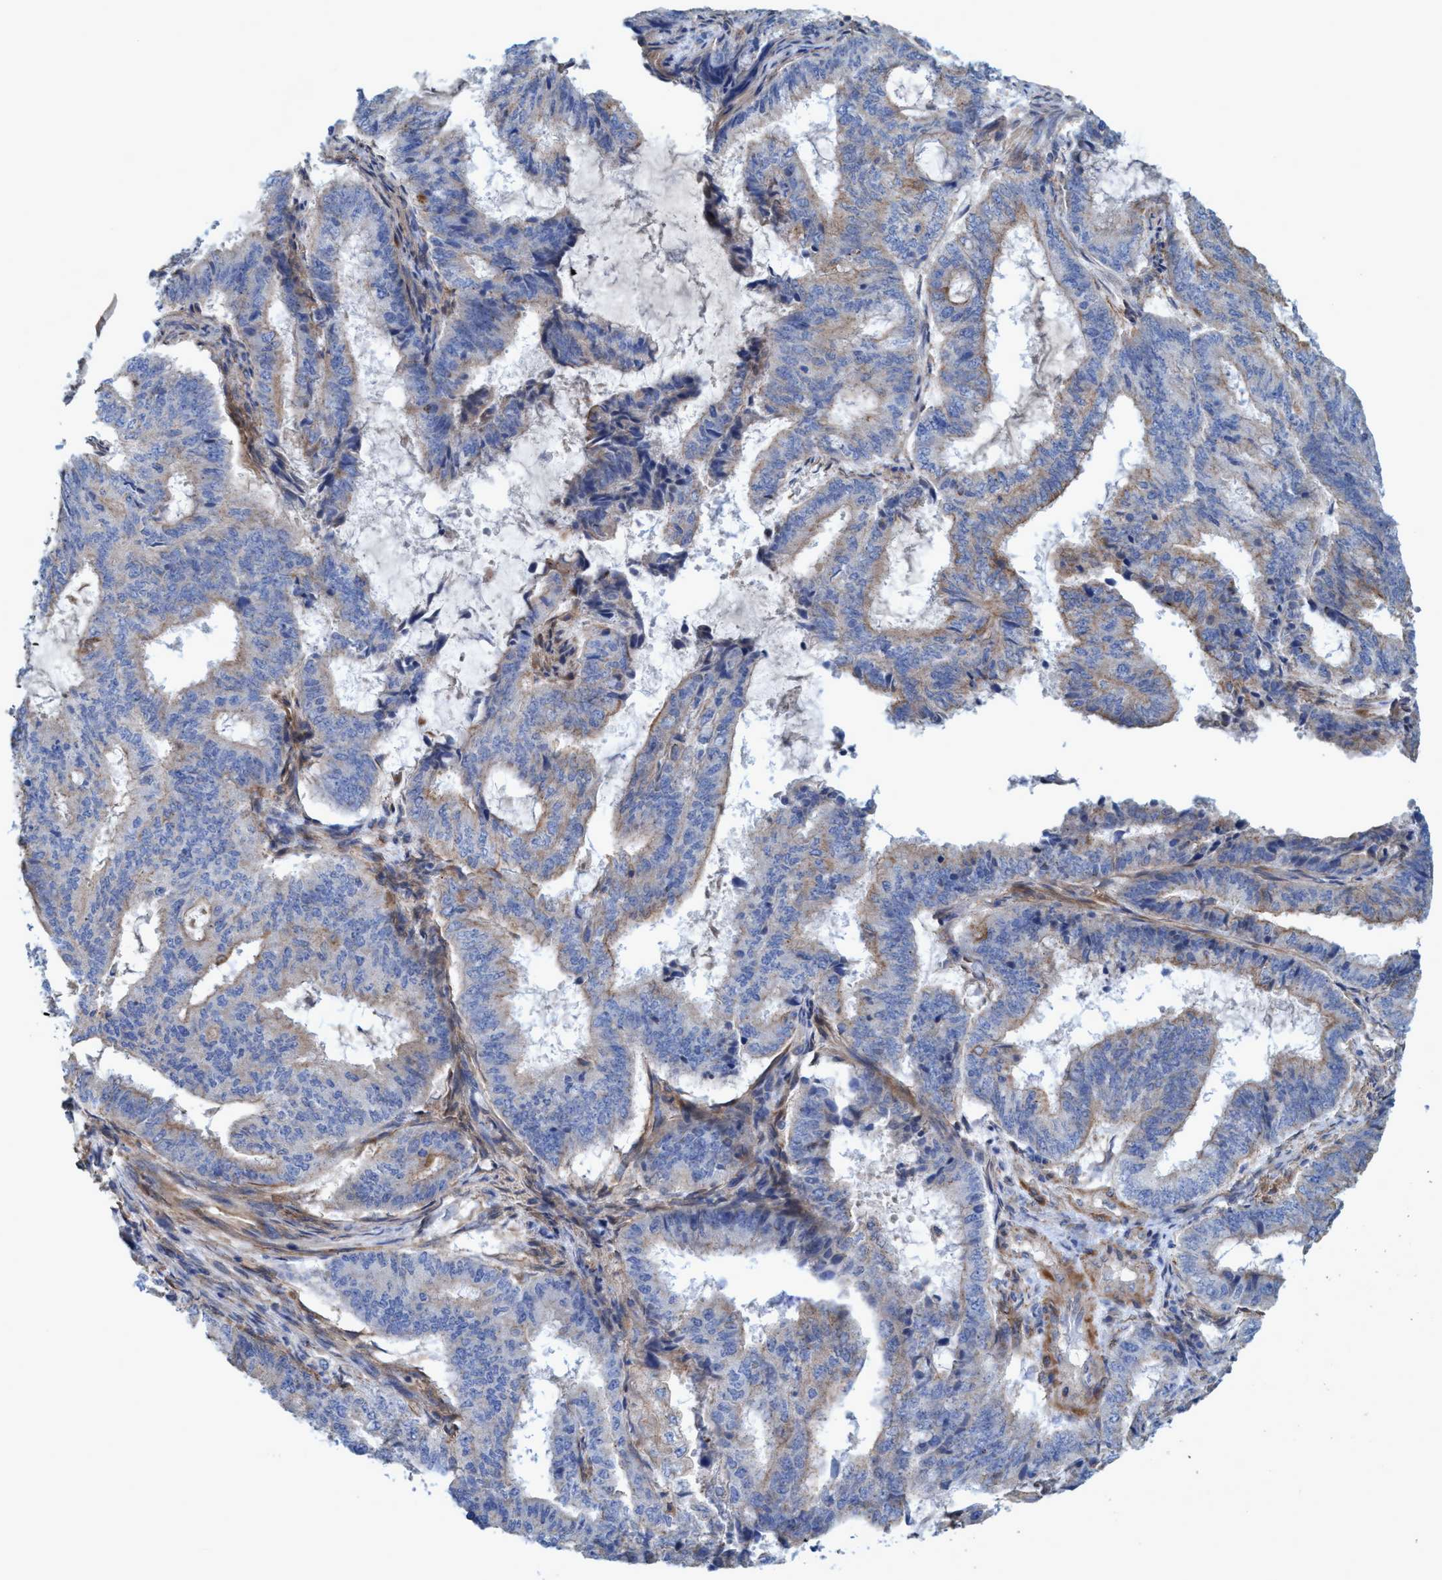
{"staining": {"intensity": "weak", "quantity": "25%-75%", "location": "cytoplasmic/membranous"}, "tissue": "endometrial cancer", "cell_type": "Tumor cells", "image_type": "cancer", "snomed": [{"axis": "morphology", "description": "Adenocarcinoma, NOS"}, {"axis": "topography", "description": "Endometrium"}], "caption": "An IHC histopathology image of tumor tissue is shown. Protein staining in brown highlights weak cytoplasmic/membranous positivity in endometrial cancer (adenocarcinoma) within tumor cells.", "gene": "GULP1", "patient": {"sex": "female", "age": 51}}